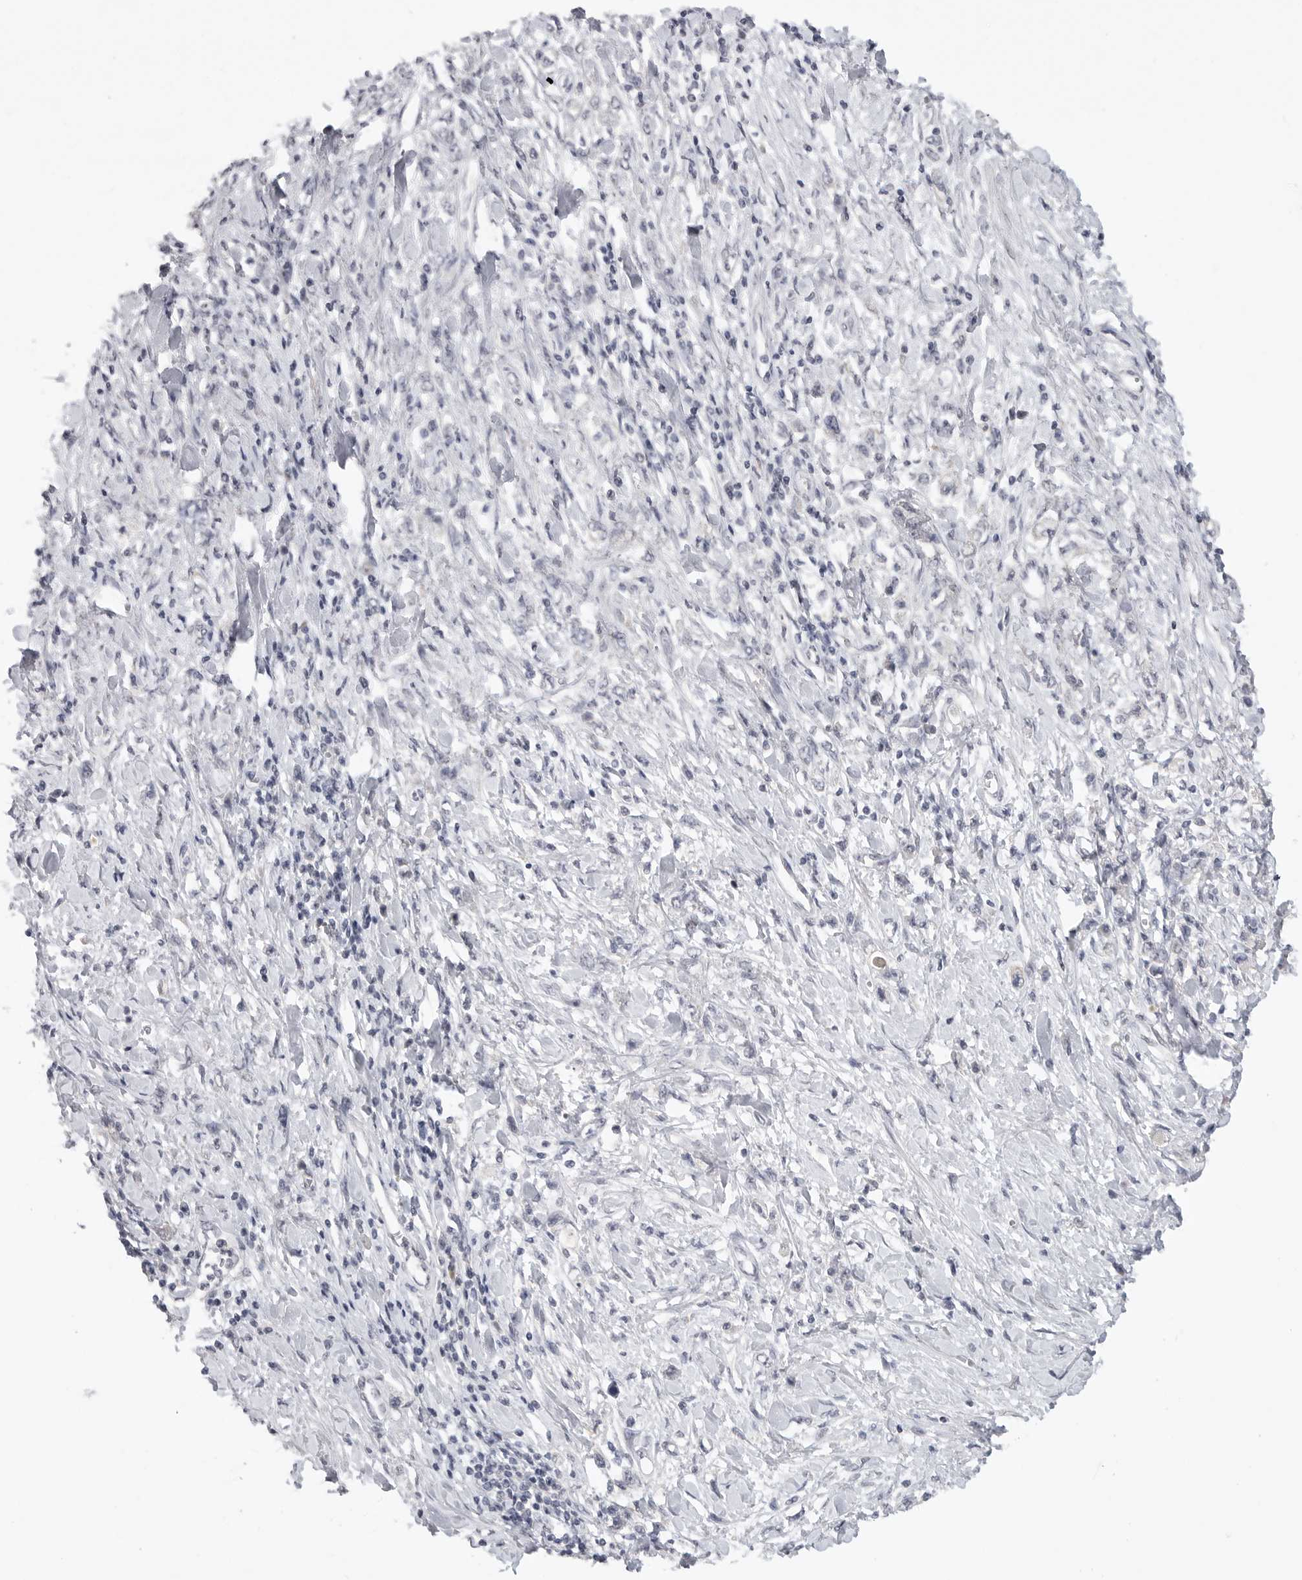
{"staining": {"intensity": "negative", "quantity": "none", "location": "none"}, "tissue": "stomach cancer", "cell_type": "Tumor cells", "image_type": "cancer", "snomed": [{"axis": "morphology", "description": "Adenocarcinoma, NOS"}, {"axis": "topography", "description": "Stomach"}], "caption": "A histopathology image of human stomach cancer (adenocarcinoma) is negative for staining in tumor cells.", "gene": "FBXO43", "patient": {"sex": "female", "age": 76}}